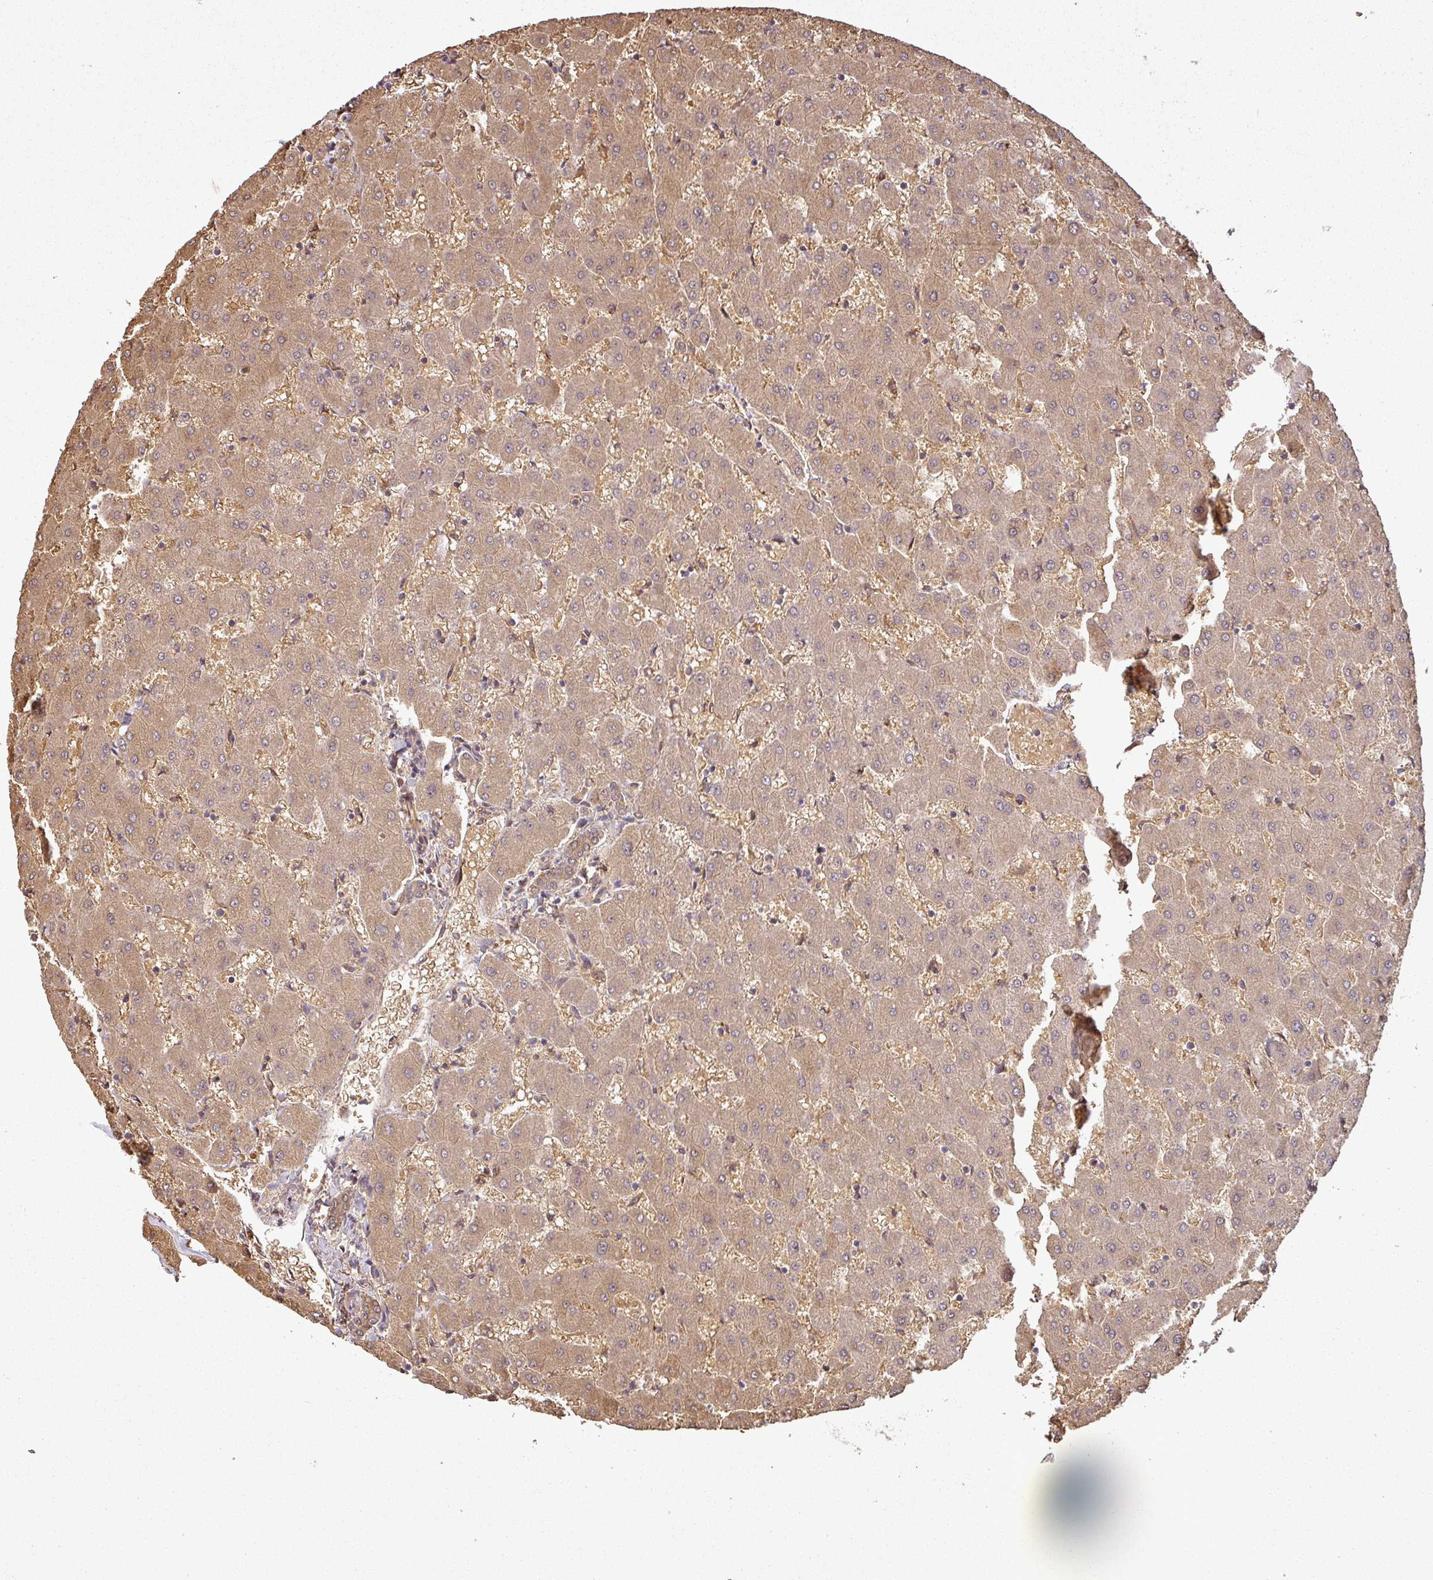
{"staining": {"intensity": "moderate", "quantity": ">75%", "location": "cytoplasmic/membranous"}, "tissue": "liver", "cell_type": "Cholangiocytes", "image_type": "normal", "snomed": [{"axis": "morphology", "description": "Normal tissue, NOS"}, {"axis": "topography", "description": "Liver"}], "caption": "High-magnification brightfield microscopy of unremarkable liver stained with DAB (brown) and counterstained with hematoxylin (blue). cholangiocytes exhibit moderate cytoplasmic/membranous expression is present in approximately>75% of cells. (Brightfield microscopy of DAB IHC at high magnification).", "gene": "MAP3K6", "patient": {"sex": "female", "age": 63}}